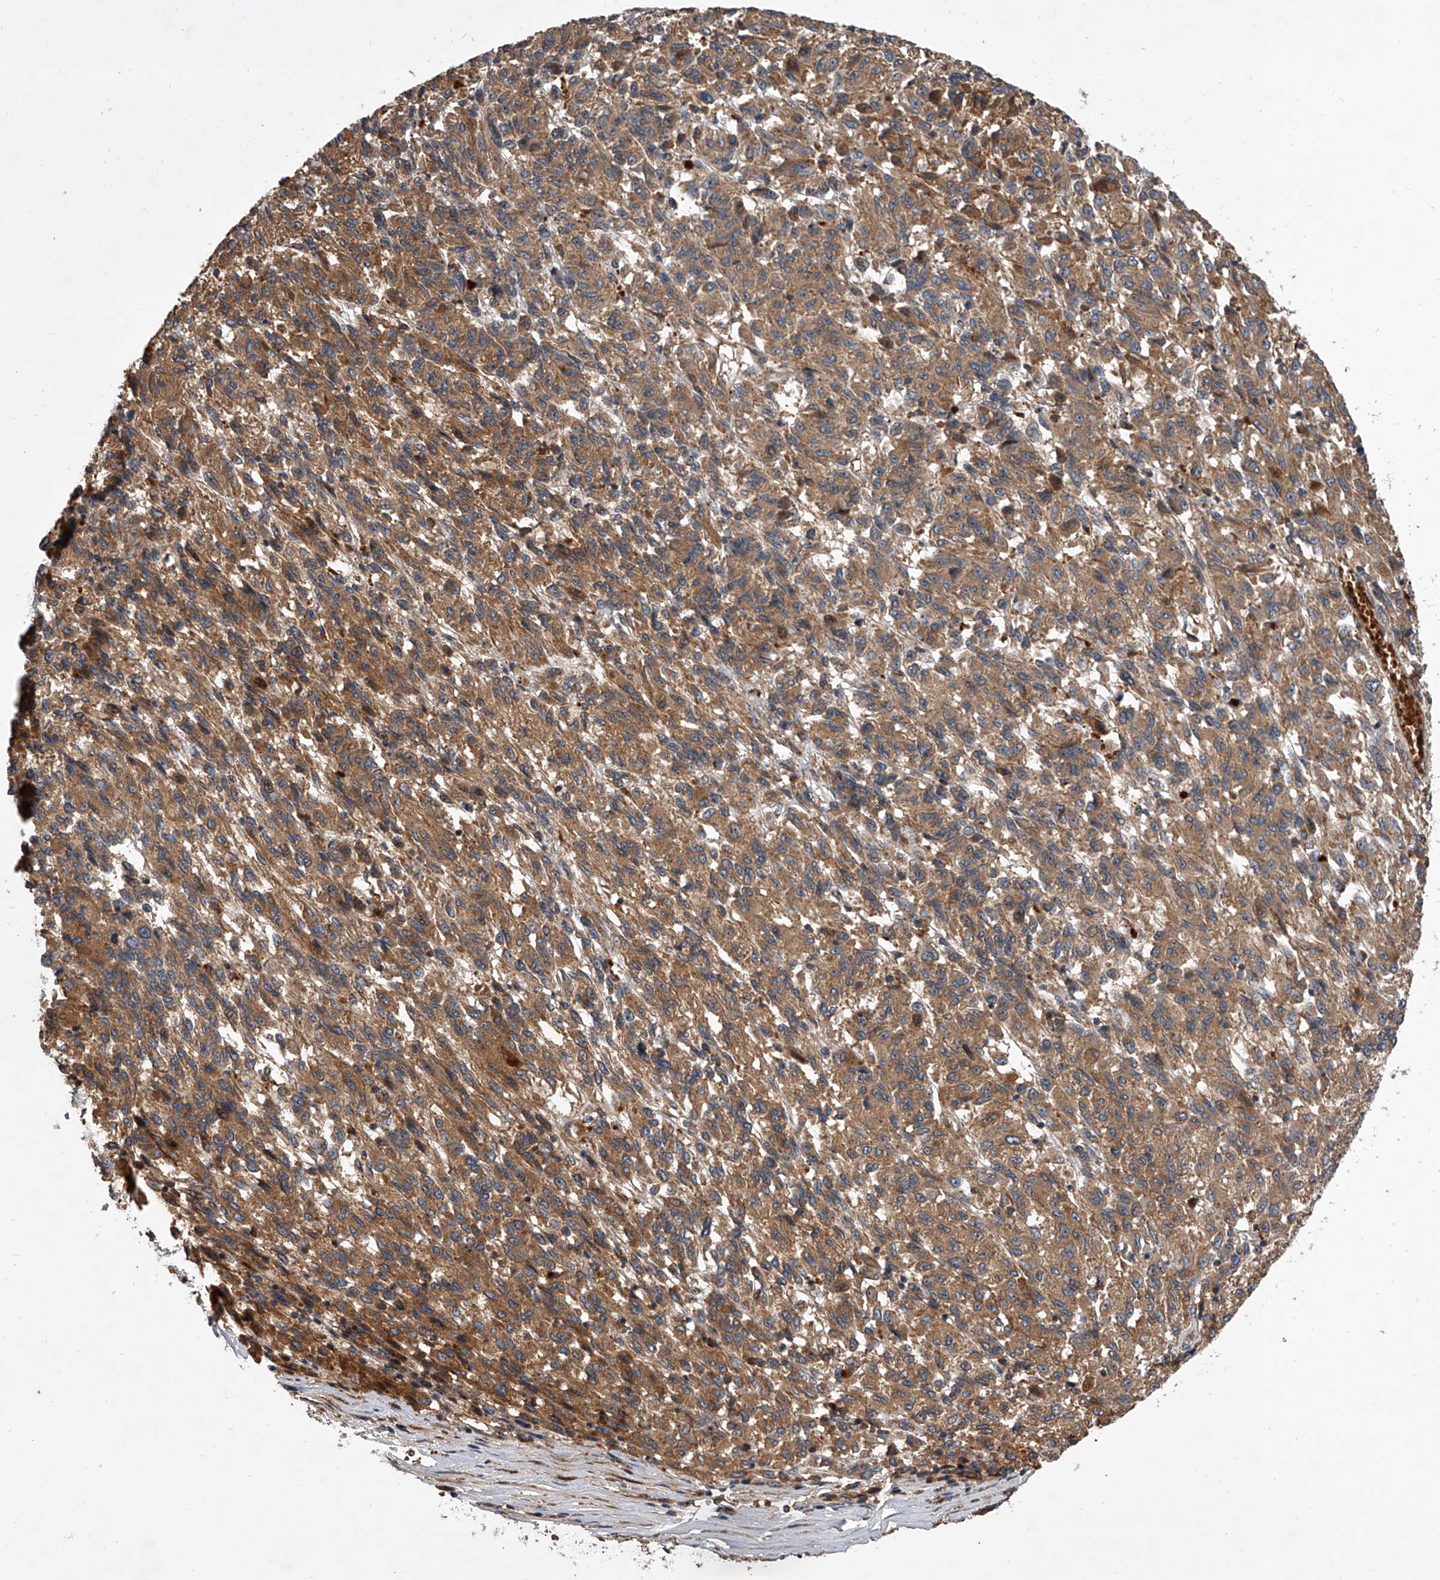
{"staining": {"intensity": "moderate", "quantity": ">75%", "location": "cytoplasmic/membranous"}, "tissue": "melanoma", "cell_type": "Tumor cells", "image_type": "cancer", "snomed": [{"axis": "morphology", "description": "Malignant melanoma, Metastatic site"}, {"axis": "topography", "description": "Lung"}], "caption": "Immunohistochemistry (IHC) of melanoma demonstrates medium levels of moderate cytoplasmic/membranous positivity in approximately >75% of tumor cells.", "gene": "USP47", "patient": {"sex": "male", "age": 64}}